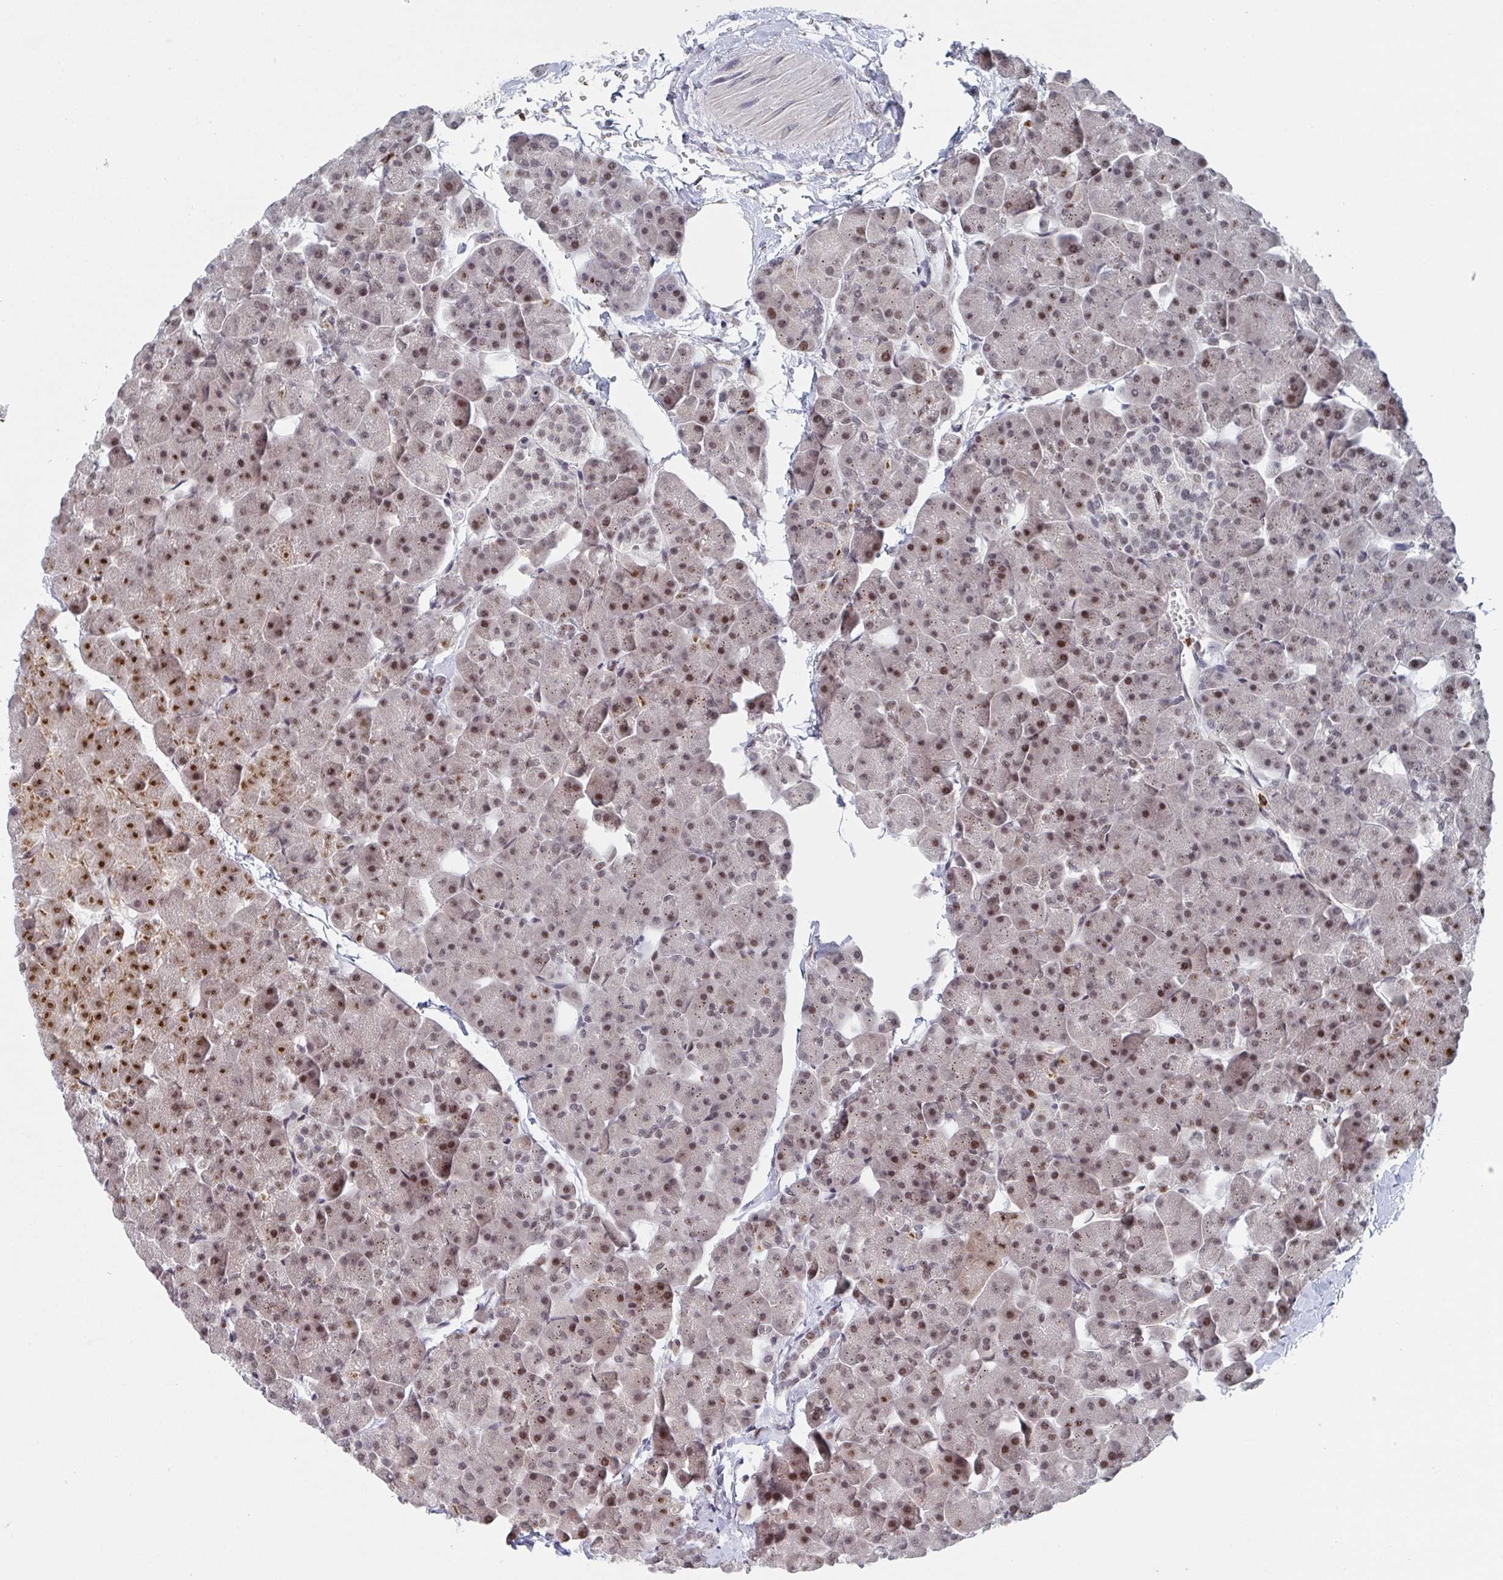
{"staining": {"intensity": "moderate", "quantity": ">75%", "location": "nuclear"}, "tissue": "pancreas", "cell_type": "Exocrine glandular cells", "image_type": "normal", "snomed": [{"axis": "morphology", "description": "Normal tissue, NOS"}, {"axis": "topography", "description": "Pancreas"}], "caption": "Immunohistochemistry staining of benign pancreas, which reveals medium levels of moderate nuclear expression in approximately >75% of exocrine glandular cells indicating moderate nuclear protein expression. The staining was performed using DAB (3,3'-diaminobenzidine) (brown) for protein detection and nuclei were counterstained in hematoxylin (blue).", "gene": "RNF212", "patient": {"sex": "male", "age": 35}}